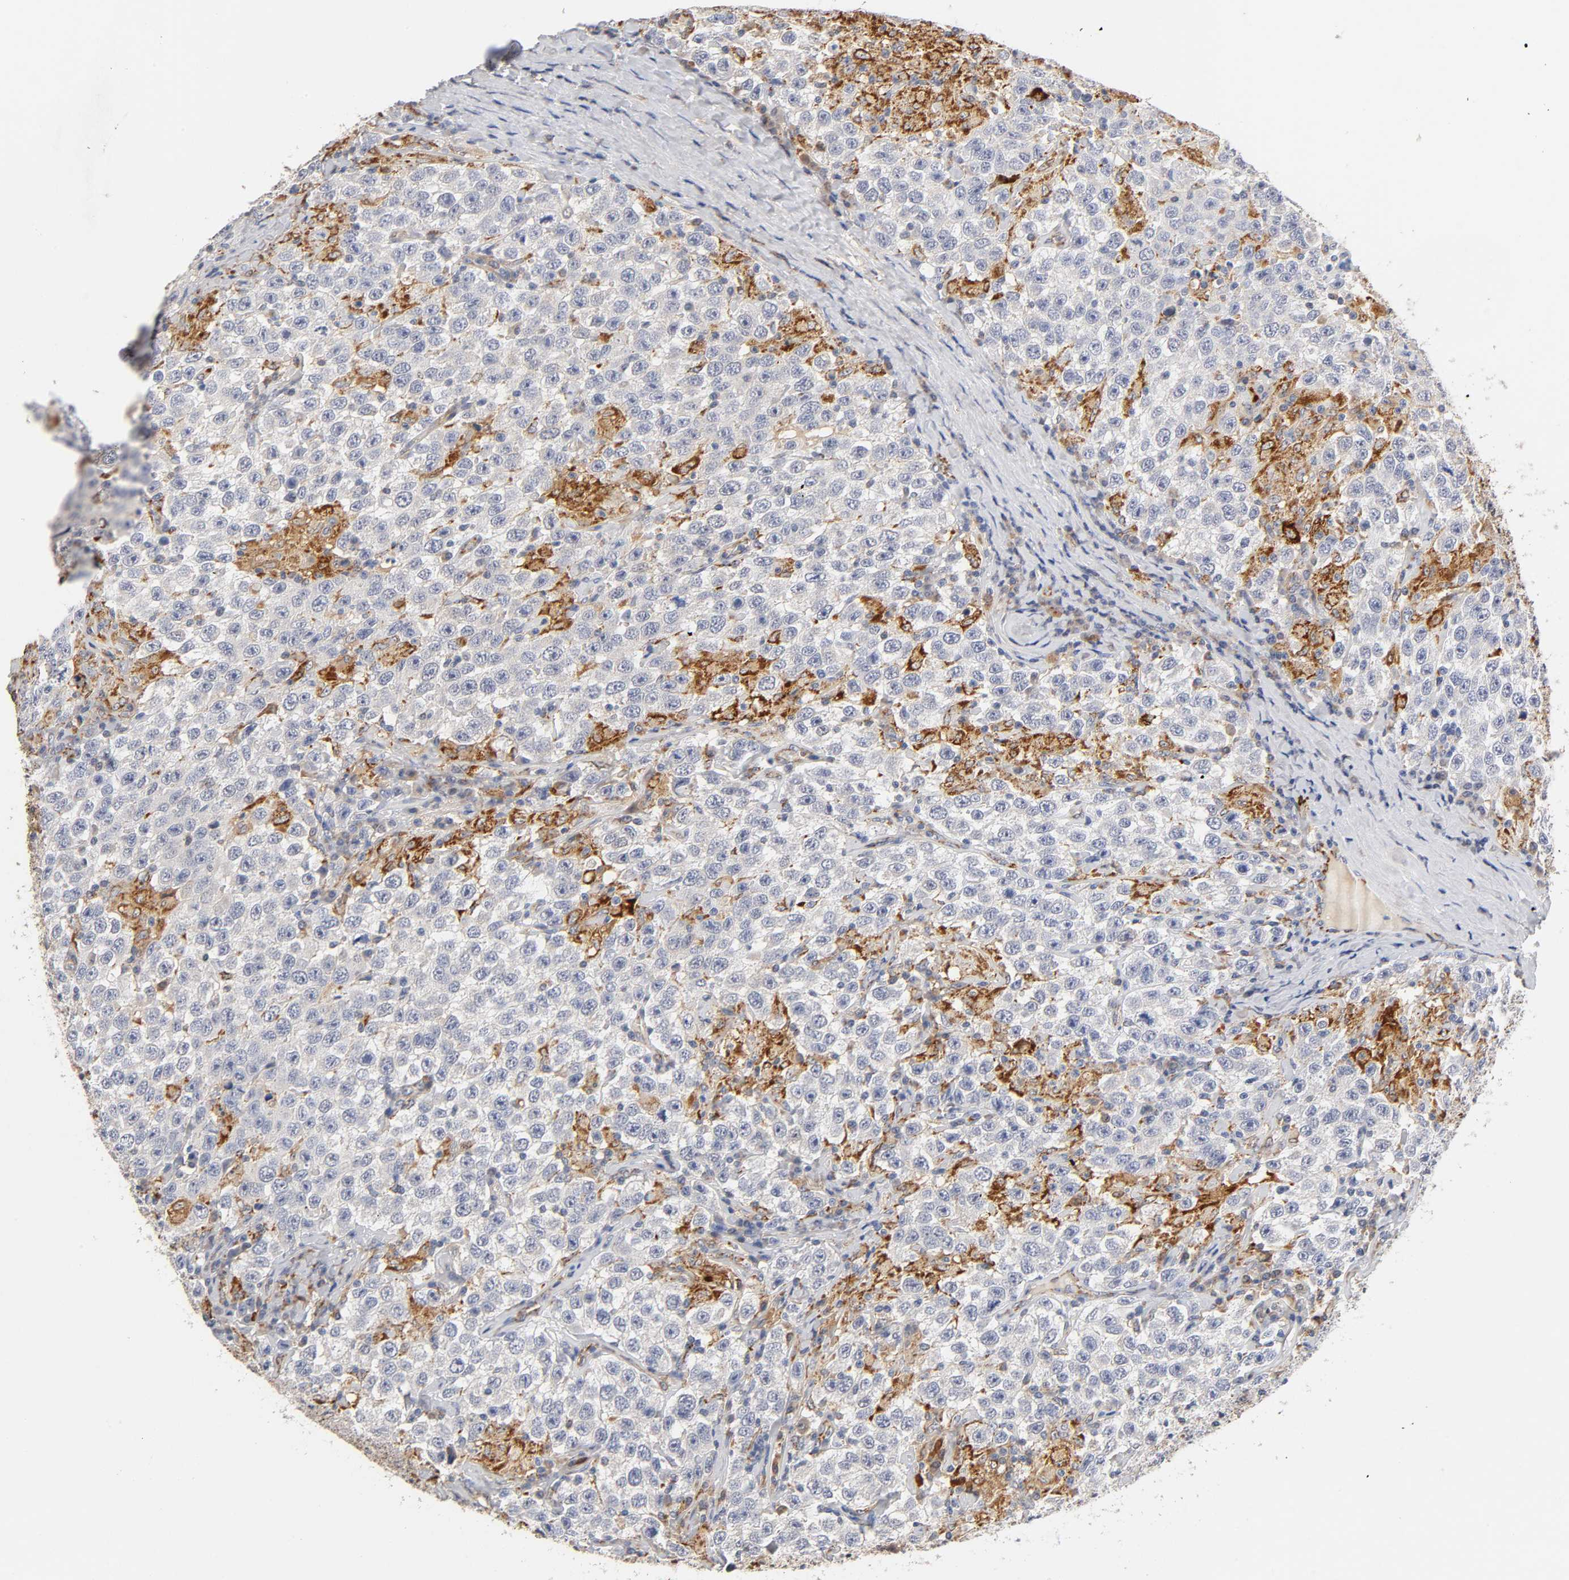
{"staining": {"intensity": "negative", "quantity": "none", "location": "none"}, "tissue": "testis cancer", "cell_type": "Tumor cells", "image_type": "cancer", "snomed": [{"axis": "morphology", "description": "Seminoma, NOS"}, {"axis": "topography", "description": "Testis"}], "caption": "Protein analysis of seminoma (testis) demonstrates no significant expression in tumor cells. The staining was performed using DAB to visualize the protein expression in brown, while the nuclei were stained in blue with hematoxylin (Magnification: 20x).", "gene": "ISG15", "patient": {"sex": "male", "age": 41}}